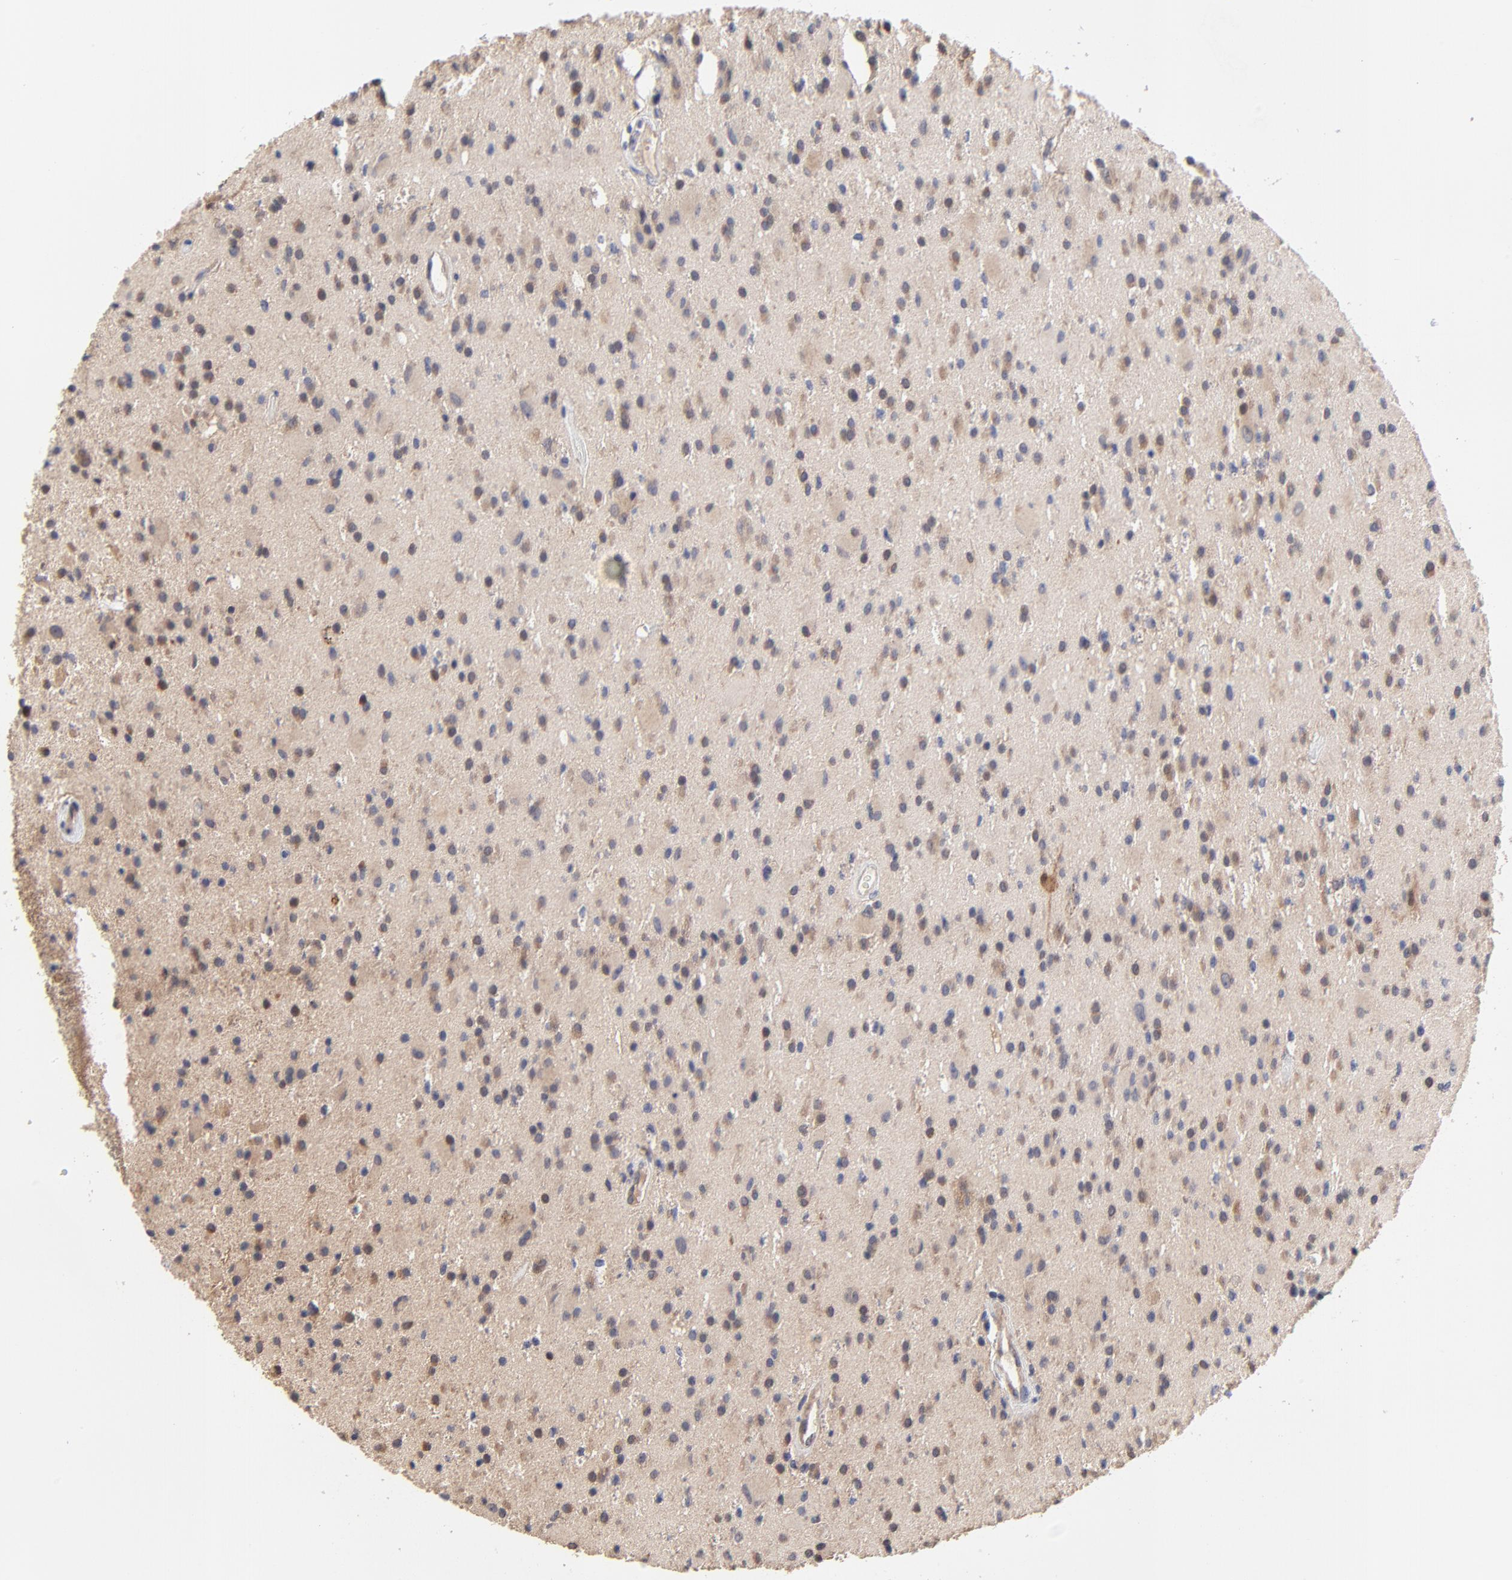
{"staining": {"intensity": "weak", "quantity": ">75%", "location": "cytoplasmic/membranous"}, "tissue": "glioma", "cell_type": "Tumor cells", "image_type": "cancer", "snomed": [{"axis": "morphology", "description": "Glioma, malignant, Low grade"}, {"axis": "topography", "description": "Brain"}], "caption": "The immunohistochemical stain shows weak cytoplasmic/membranous expression in tumor cells of glioma tissue.", "gene": "PCMT1", "patient": {"sex": "male", "age": 58}}